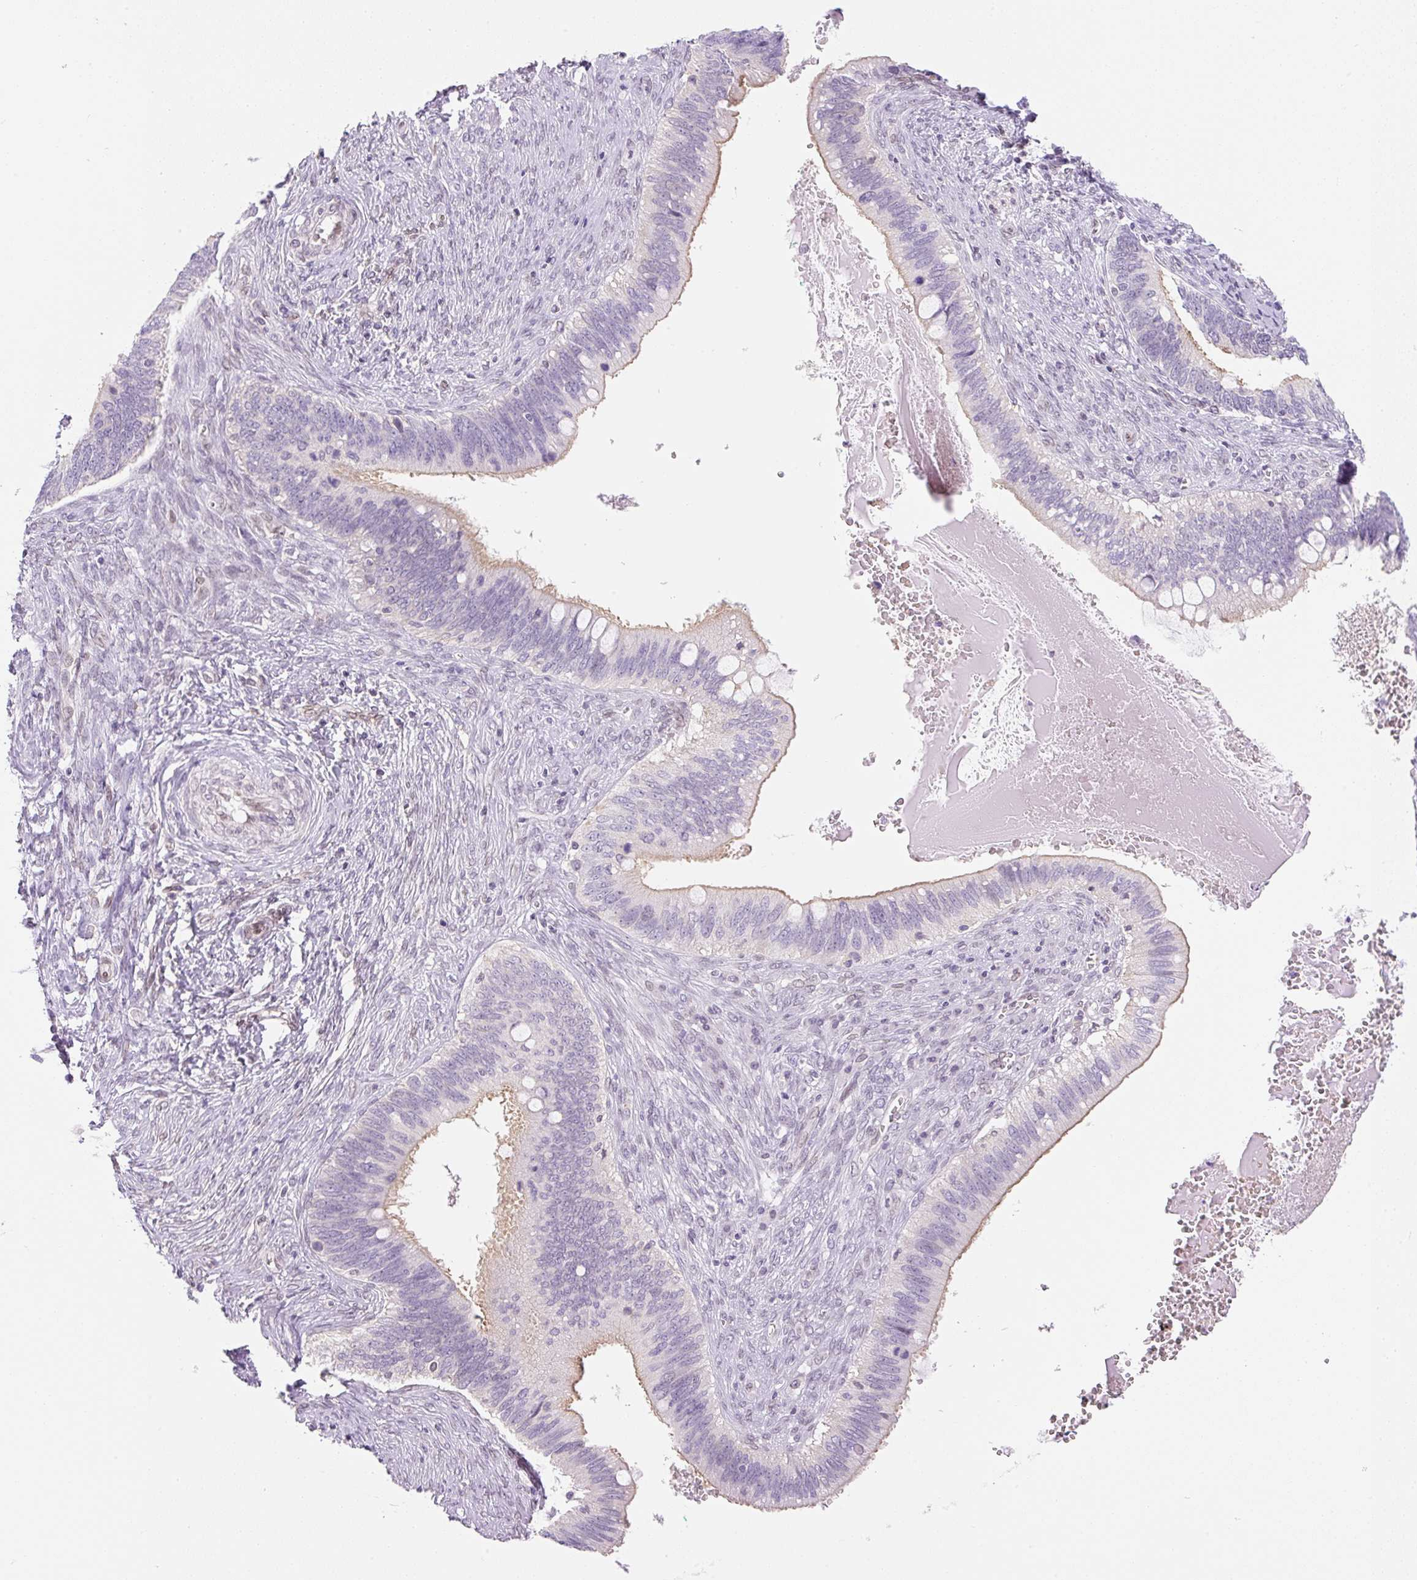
{"staining": {"intensity": "weak", "quantity": "<25%", "location": "cytoplasmic/membranous"}, "tissue": "cervical cancer", "cell_type": "Tumor cells", "image_type": "cancer", "snomed": [{"axis": "morphology", "description": "Adenocarcinoma, NOS"}, {"axis": "topography", "description": "Cervix"}], "caption": "There is no significant expression in tumor cells of cervical cancer.", "gene": "SYNE3", "patient": {"sex": "female", "age": 42}}